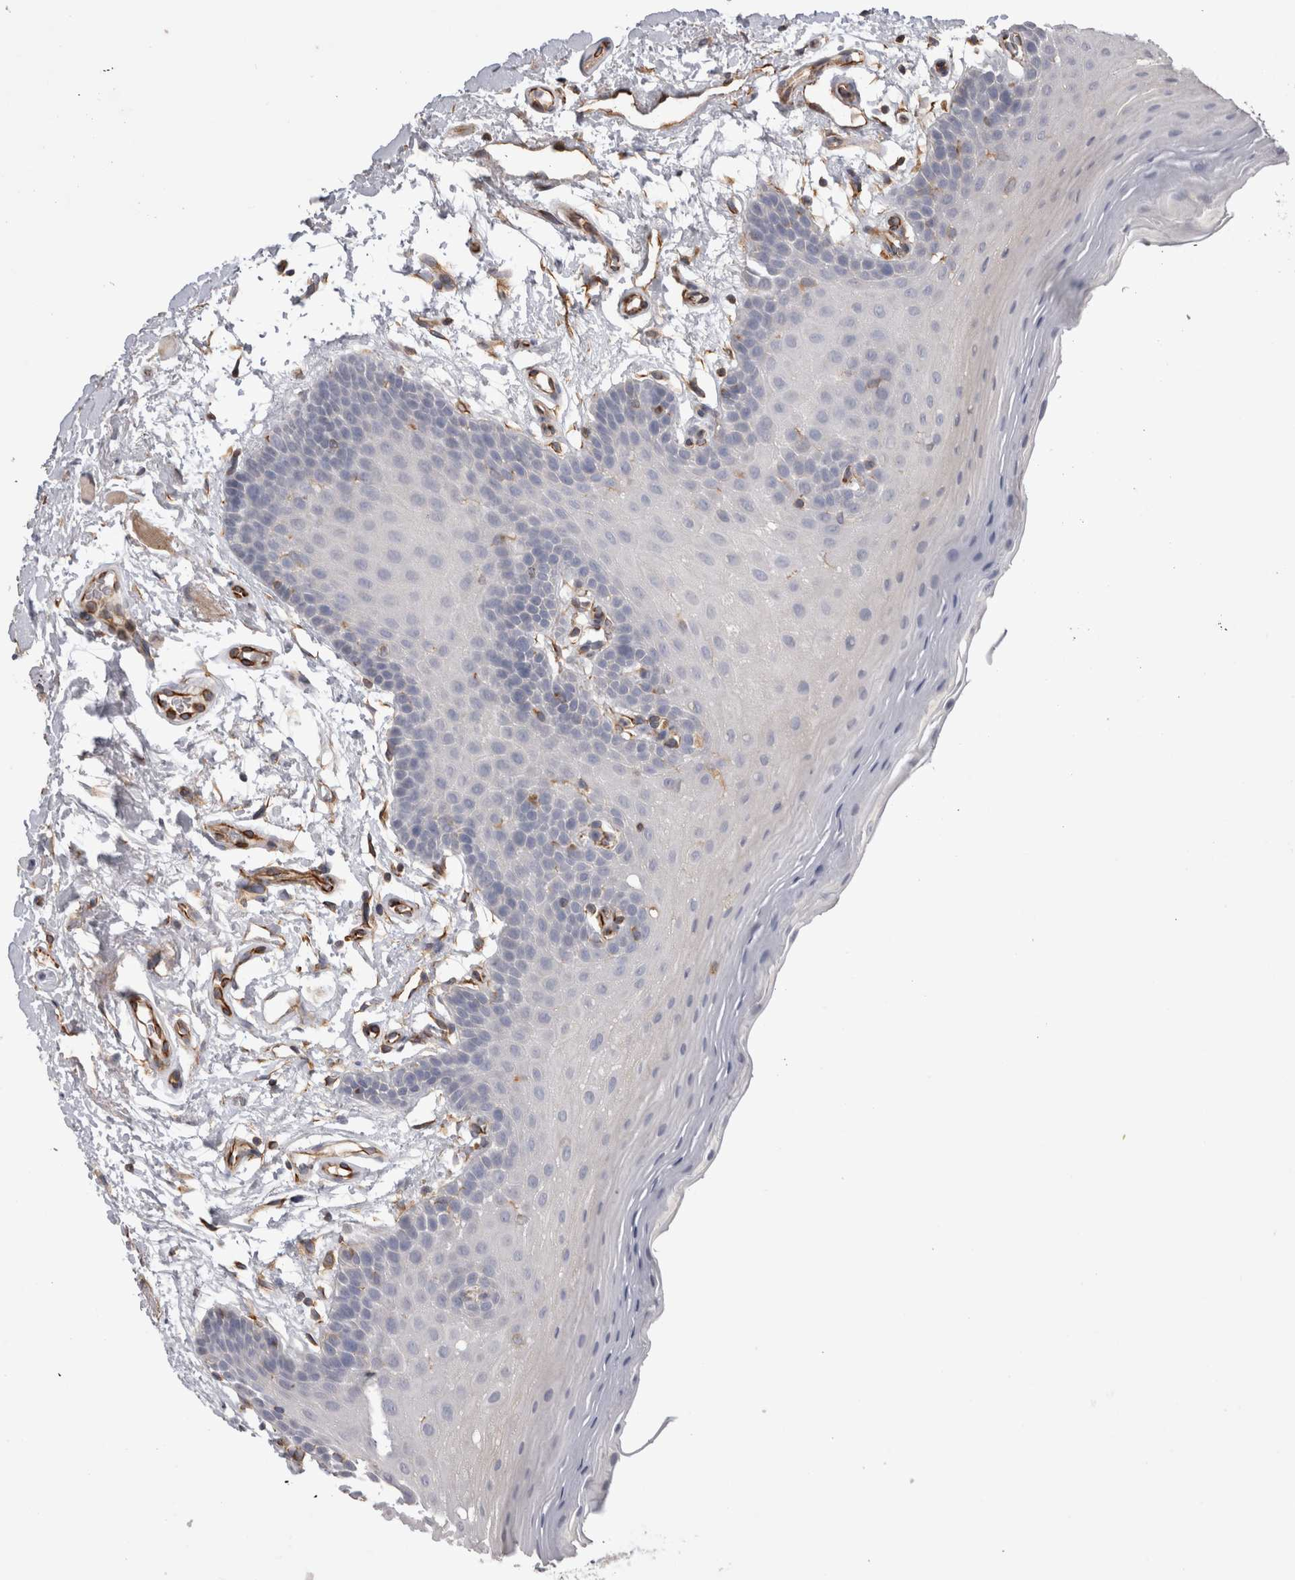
{"staining": {"intensity": "negative", "quantity": "none", "location": "none"}, "tissue": "oral mucosa", "cell_type": "Squamous epithelial cells", "image_type": "normal", "snomed": [{"axis": "morphology", "description": "Normal tissue, NOS"}, {"axis": "topography", "description": "Oral tissue"}], "caption": "An immunohistochemistry (IHC) image of benign oral mucosa is shown. There is no staining in squamous epithelial cells of oral mucosa.", "gene": "STRADB", "patient": {"sex": "male", "age": 62}}